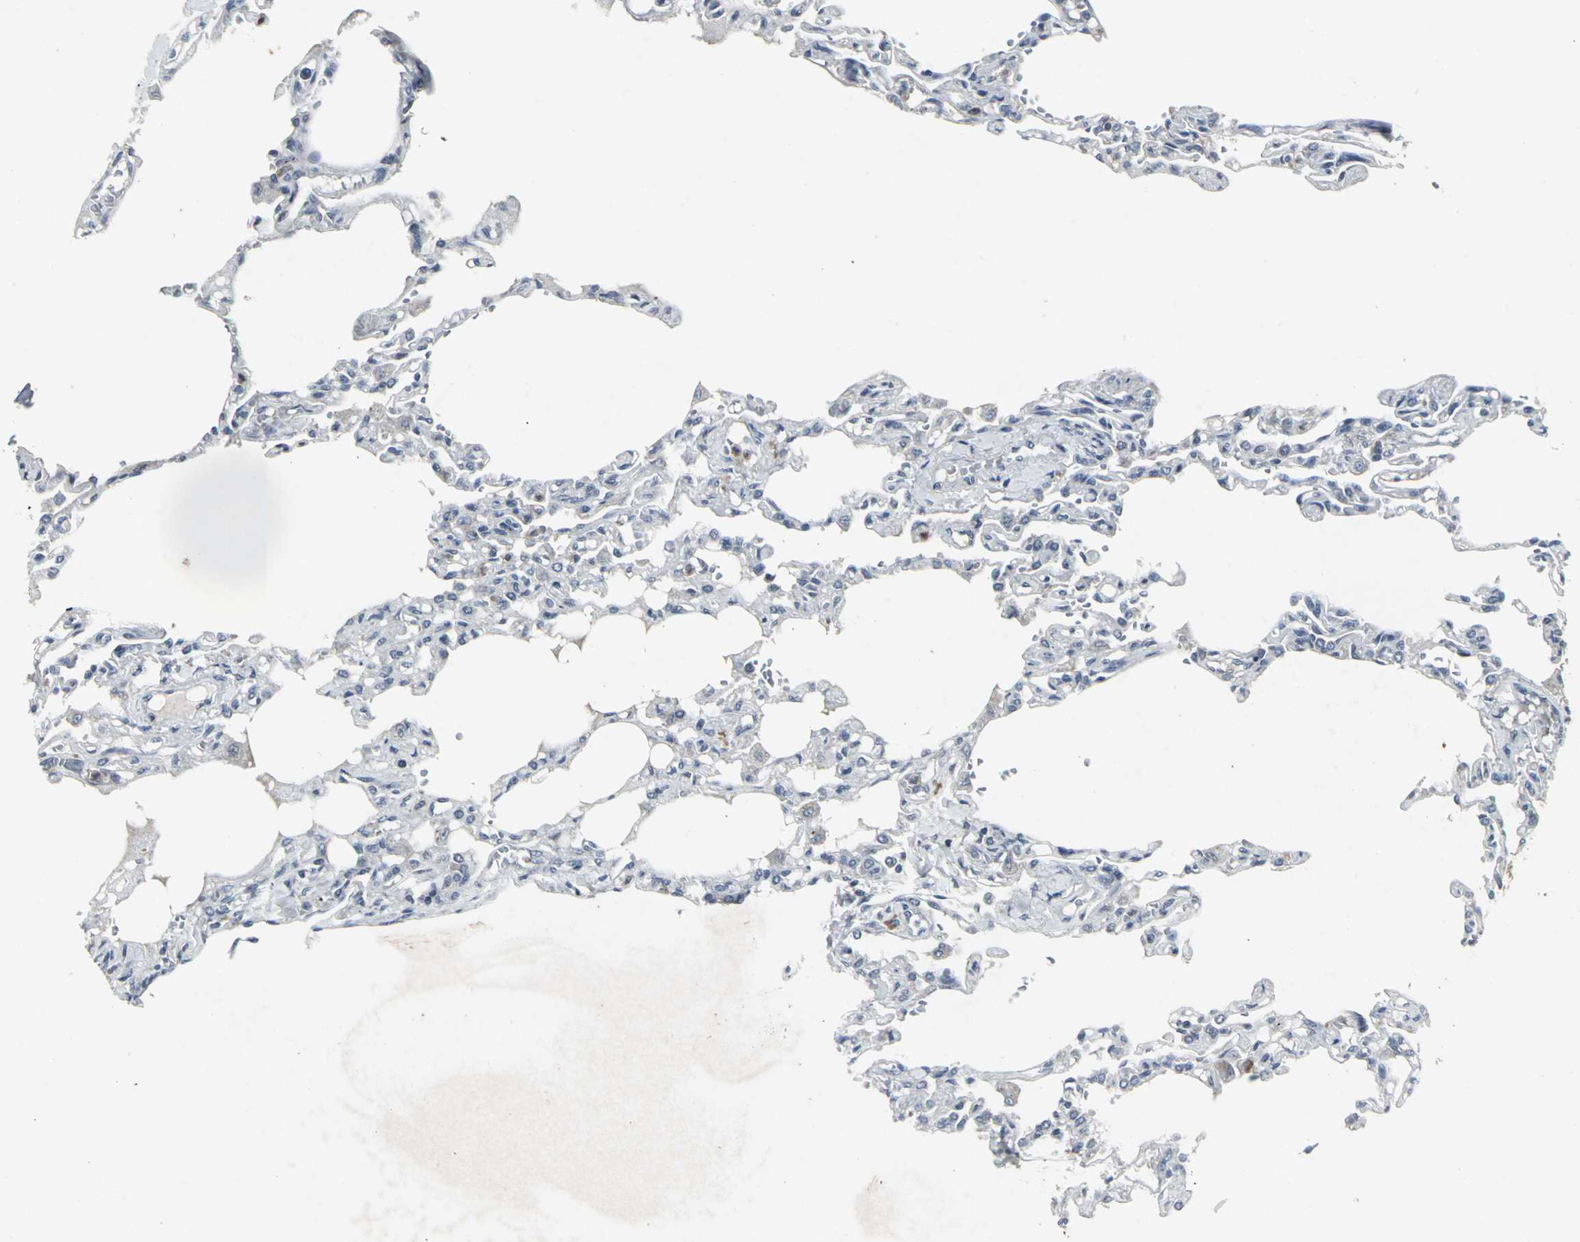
{"staining": {"intensity": "negative", "quantity": "none", "location": "none"}, "tissue": "lung", "cell_type": "Alveolar cells", "image_type": "normal", "snomed": [{"axis": "morphology", "description": "Normal tissue, NOS"}, {"axis": "topography", "description": "Lung"}], "caption": "The immunohistochemistry micrograph has no significant staining in alveolar cells of lung. (Stains: DAB (3,3'-diaminobenzidine) IHC with hematoxylin counter stain, Microscopy: brightfield microscopy at high magnification).", "gene": "BMP4", "patient": {"sex": "male", "age": 21}}